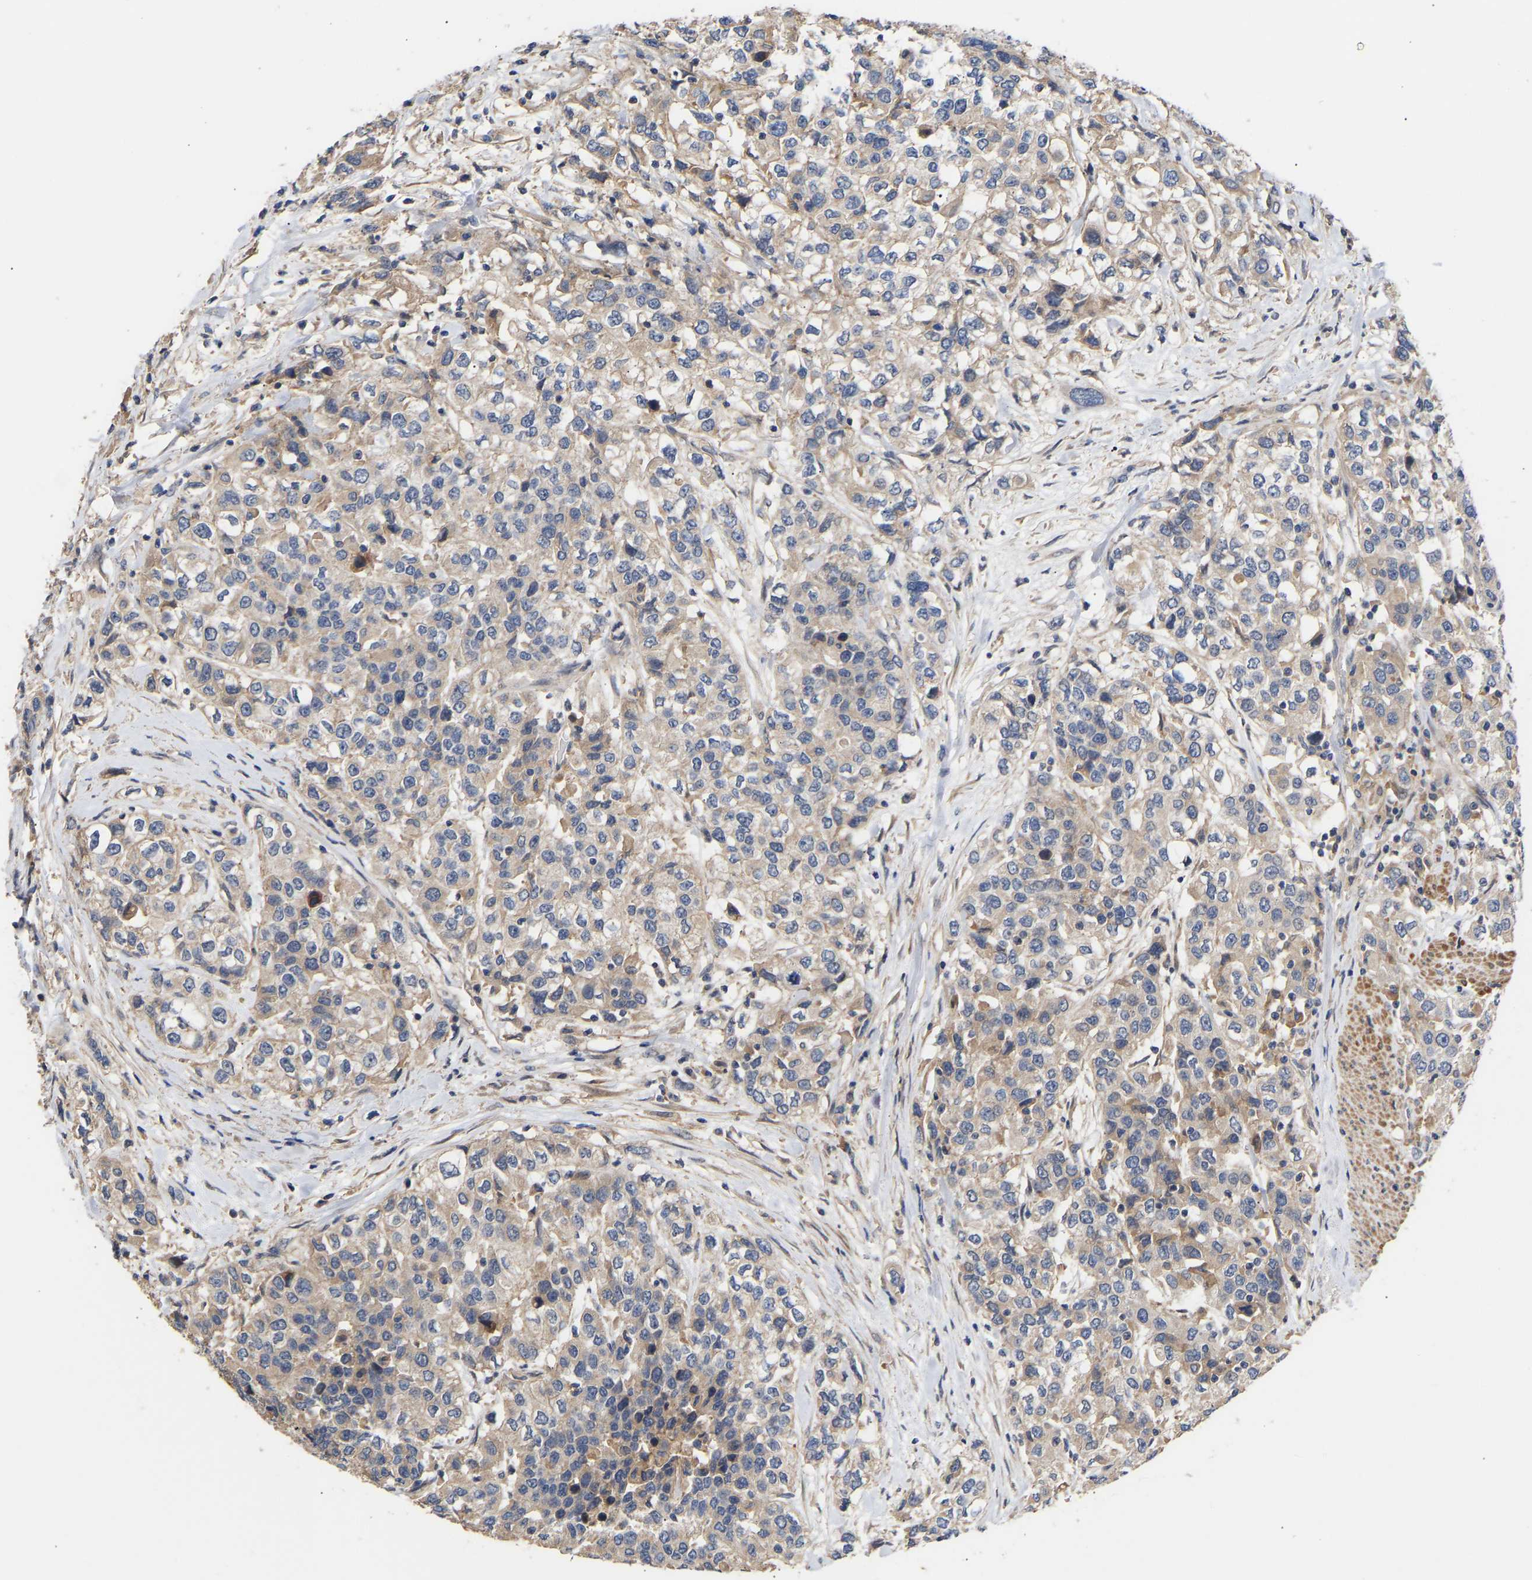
{"staining": {"intensity": "weak", "quantity": "<25%", "location": "cytoplasmic/membranous"}, "tissue": "urothelial cancer", "cell_type": "Tumor cells", "image_type": "cancer", "snomed": [{"axis": "morphology", "description": "Urothelial carcinoma, High grade"}, {"axis": "topography", "description": "Urinary bladder"}], "caption": "Tumor cells show no significant positivity in high-grade urothelial carcinoma. Brightfield microscopy of immunohistochemistry (IHC) stained with DAB (brown) and hematoxylin (blue), captured at high magnification.", "gene": "KASH5", "patient": {"sex": "female", "age": 80}}